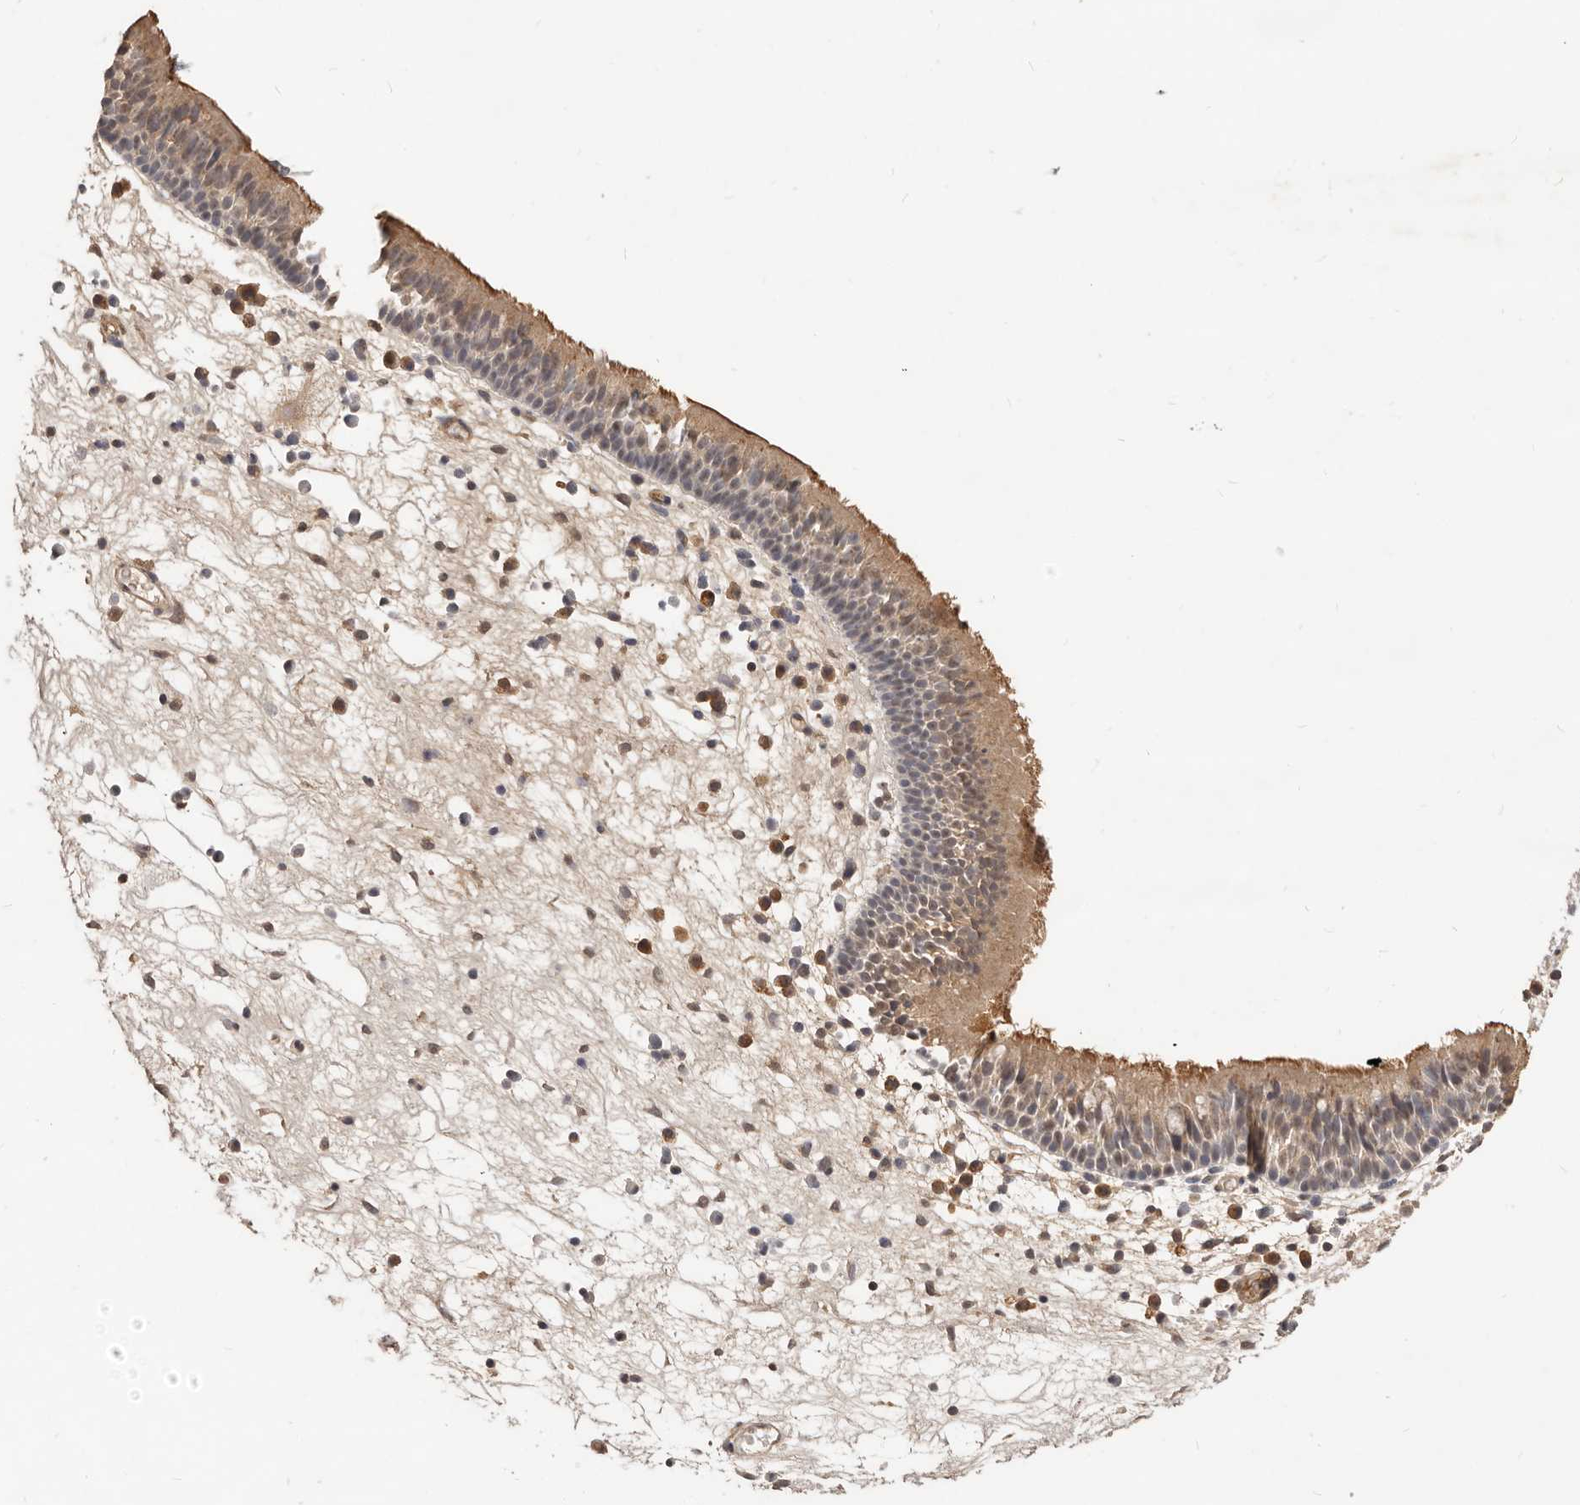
{"staining": {"intensity": "moderate", "quantity": ">75%", "location": "cytoplasmic/membranous,nuclear"}, "tissue": "nasopharynx", "cell_type": "Respiratory epithelial cells", "image_type": "normal", "snomed": [{"axis": "morphology", "description": "Normal tissue, NOS"}, {"axis": "morphology", "description": "Inflammation, NOS"}, {"axis": "morphology", "description": "Malignant melanoma, Metastatic site"}, {"axis": "topography", "description": "Nasopharynx"}], "caption": "Respiratory epithelial cells demonstrate moderate cytoplasmic/membranous,nuclear staining in approximately >75% of cells in unremarkable nasopharynx.", "gene": "TSPAN13", "patient": {"sex": "male", "age": 70}}